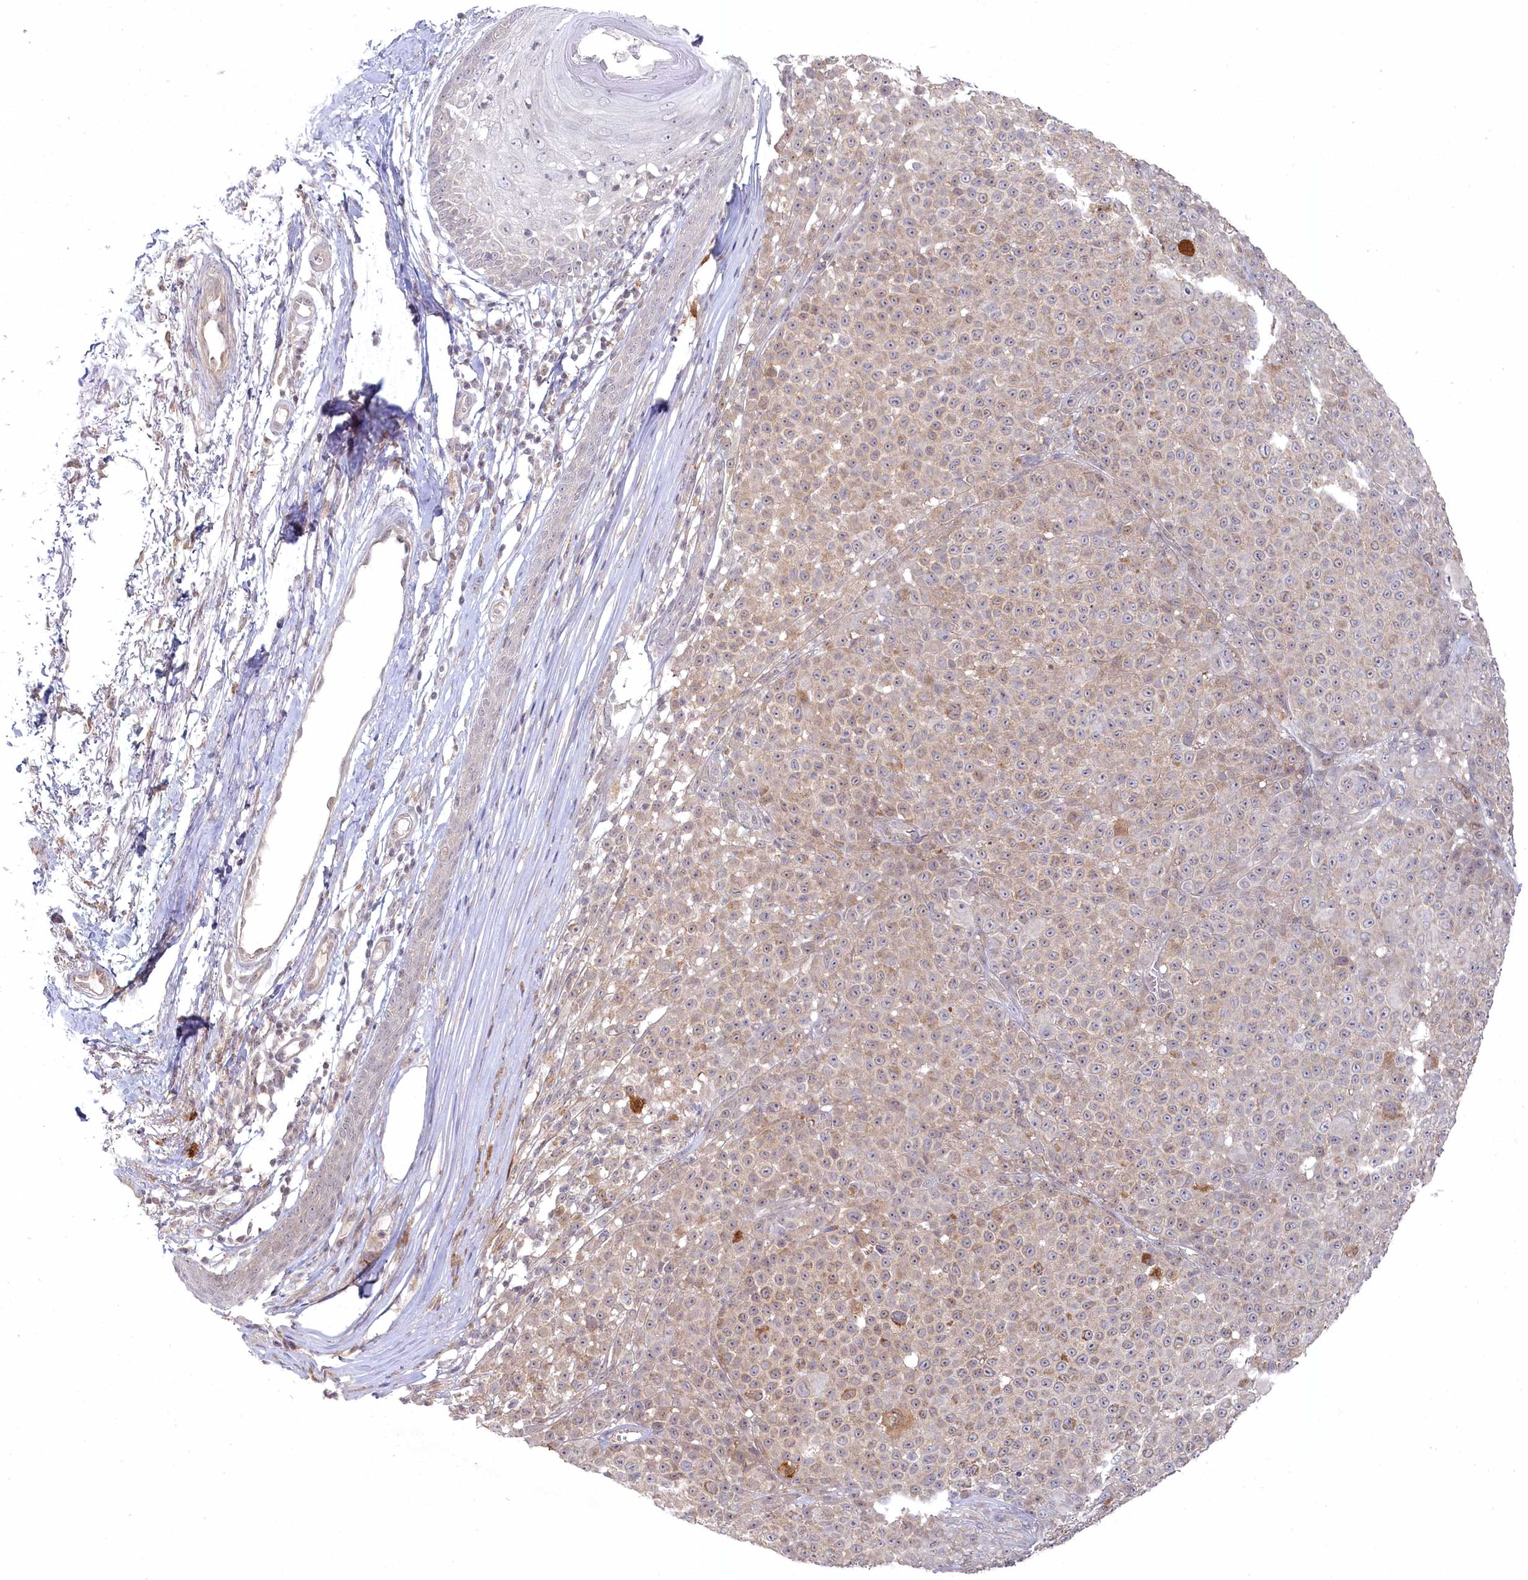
{"staining": {"intensity": "moderate", "quantity": "<25%", "location": "cytoplasmic/membranous"}, "tissue": "melanoma", "cell_type": "Tumor cells", "image_type": "cancer", "snomed": [{"axis": "morphology", "description": "Malignant melanoma, NOS"}, {"axis": "topography", "description": "Skin"}], "caption": "Brown immunohistochemical staining in human malignant melanoma exhibits moderate cytoplasmic/membranous staining in about <25% of tumor cells.", "gene": "AAMDC", "patient": {"sex": "female", "age": 94}}